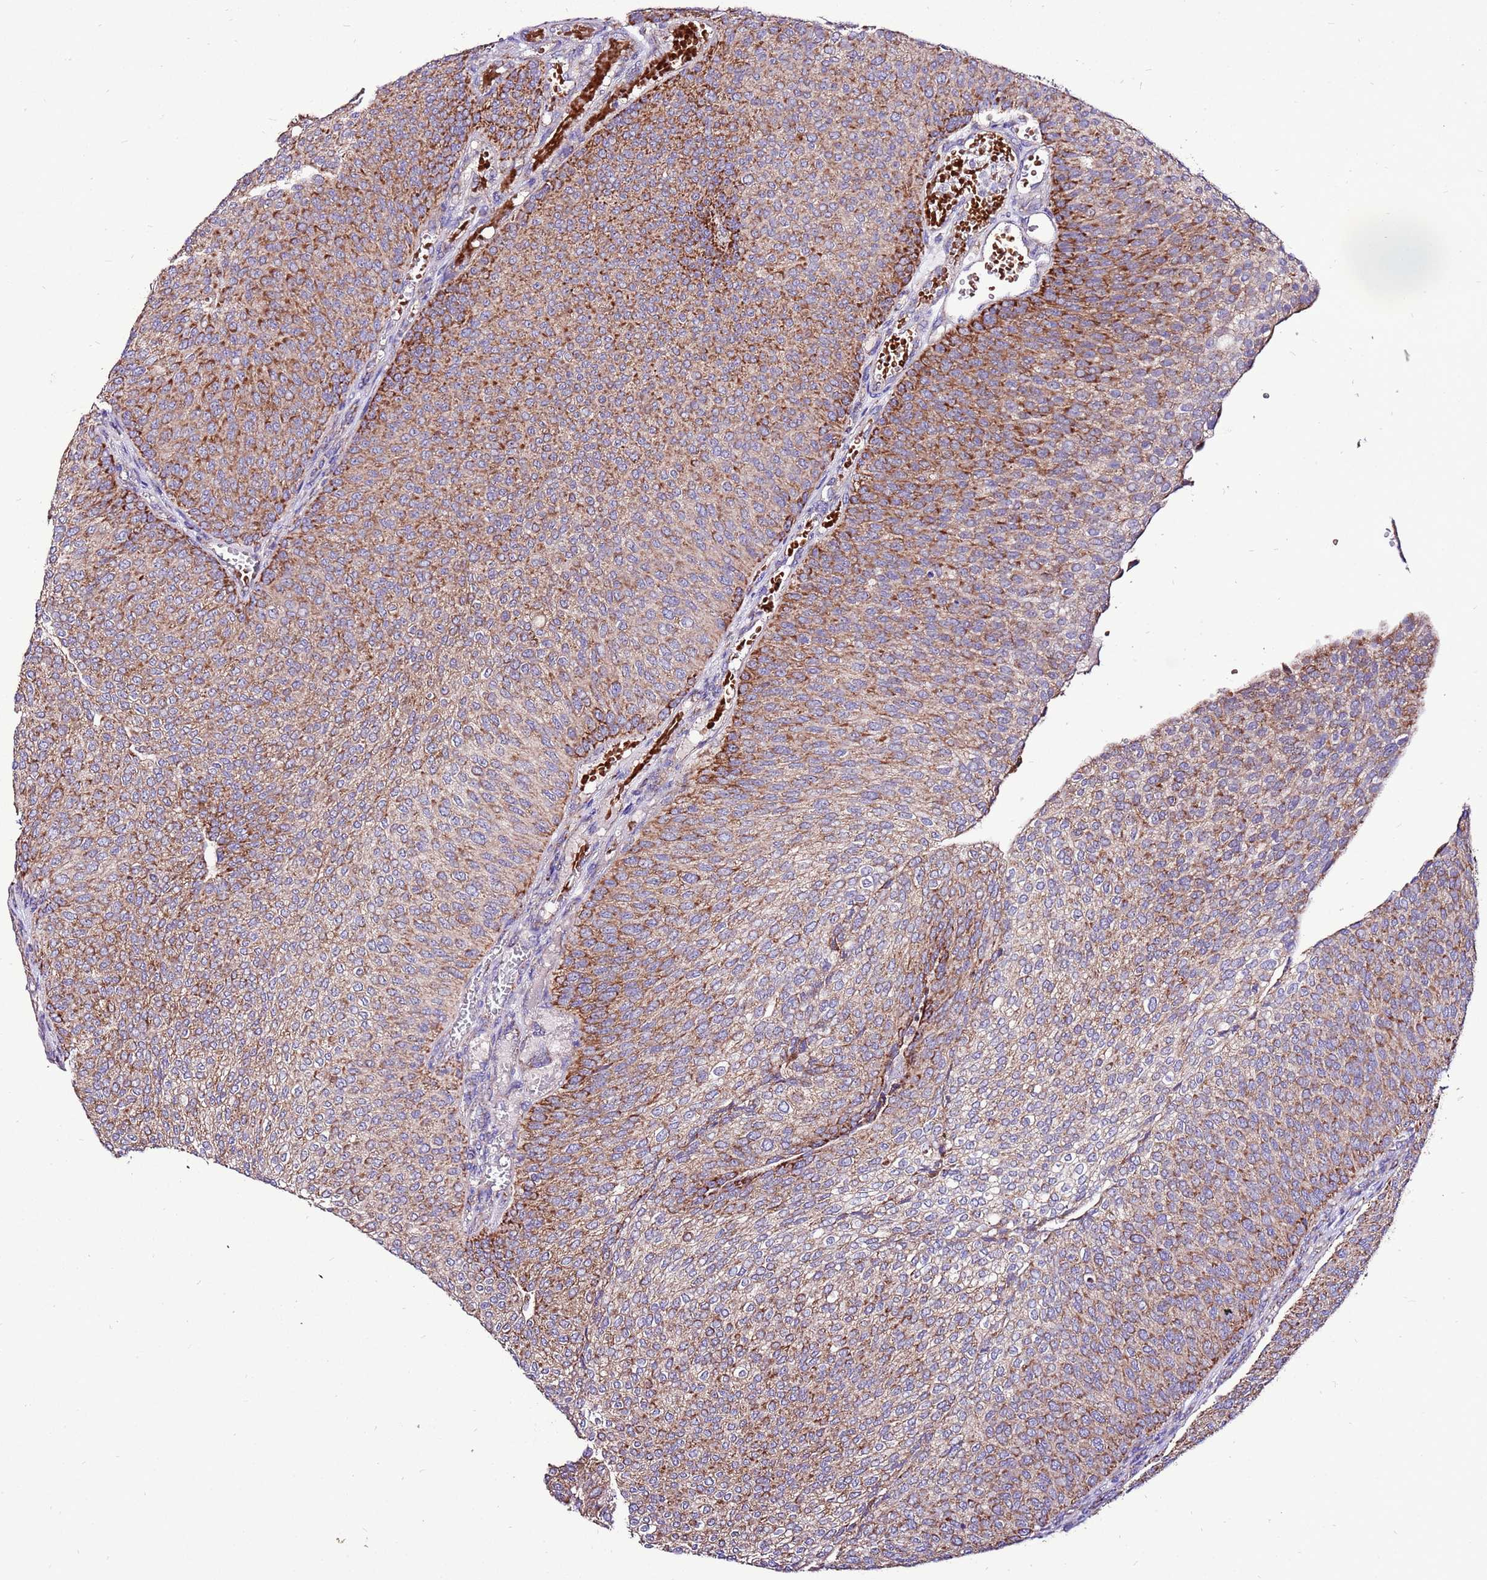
{"staining": {"intensity": "moderate", "quantity": "25%-75%", "location": "cytoplasmic/membranous"}, "tissue": "urothelial cancer", "cell_type": "Tumor cells", "image_type": "cancer", "snomed": [{"axis": "morphology", "description": "Urothelial carcinoma, High grade"}, {"axis": "topography", "description": "Urinary bladder"}], "caption": "Immunohistochemistry (IHC) micrograph of urothelial cancer stained for a protein (brown), which displays medium levels of moderate cytoplasmic/membranous positivity in approximately 25%-75% of tumor cells.", "gene": "SPSB3", "patient": {"sex": "female", "age": 79}}